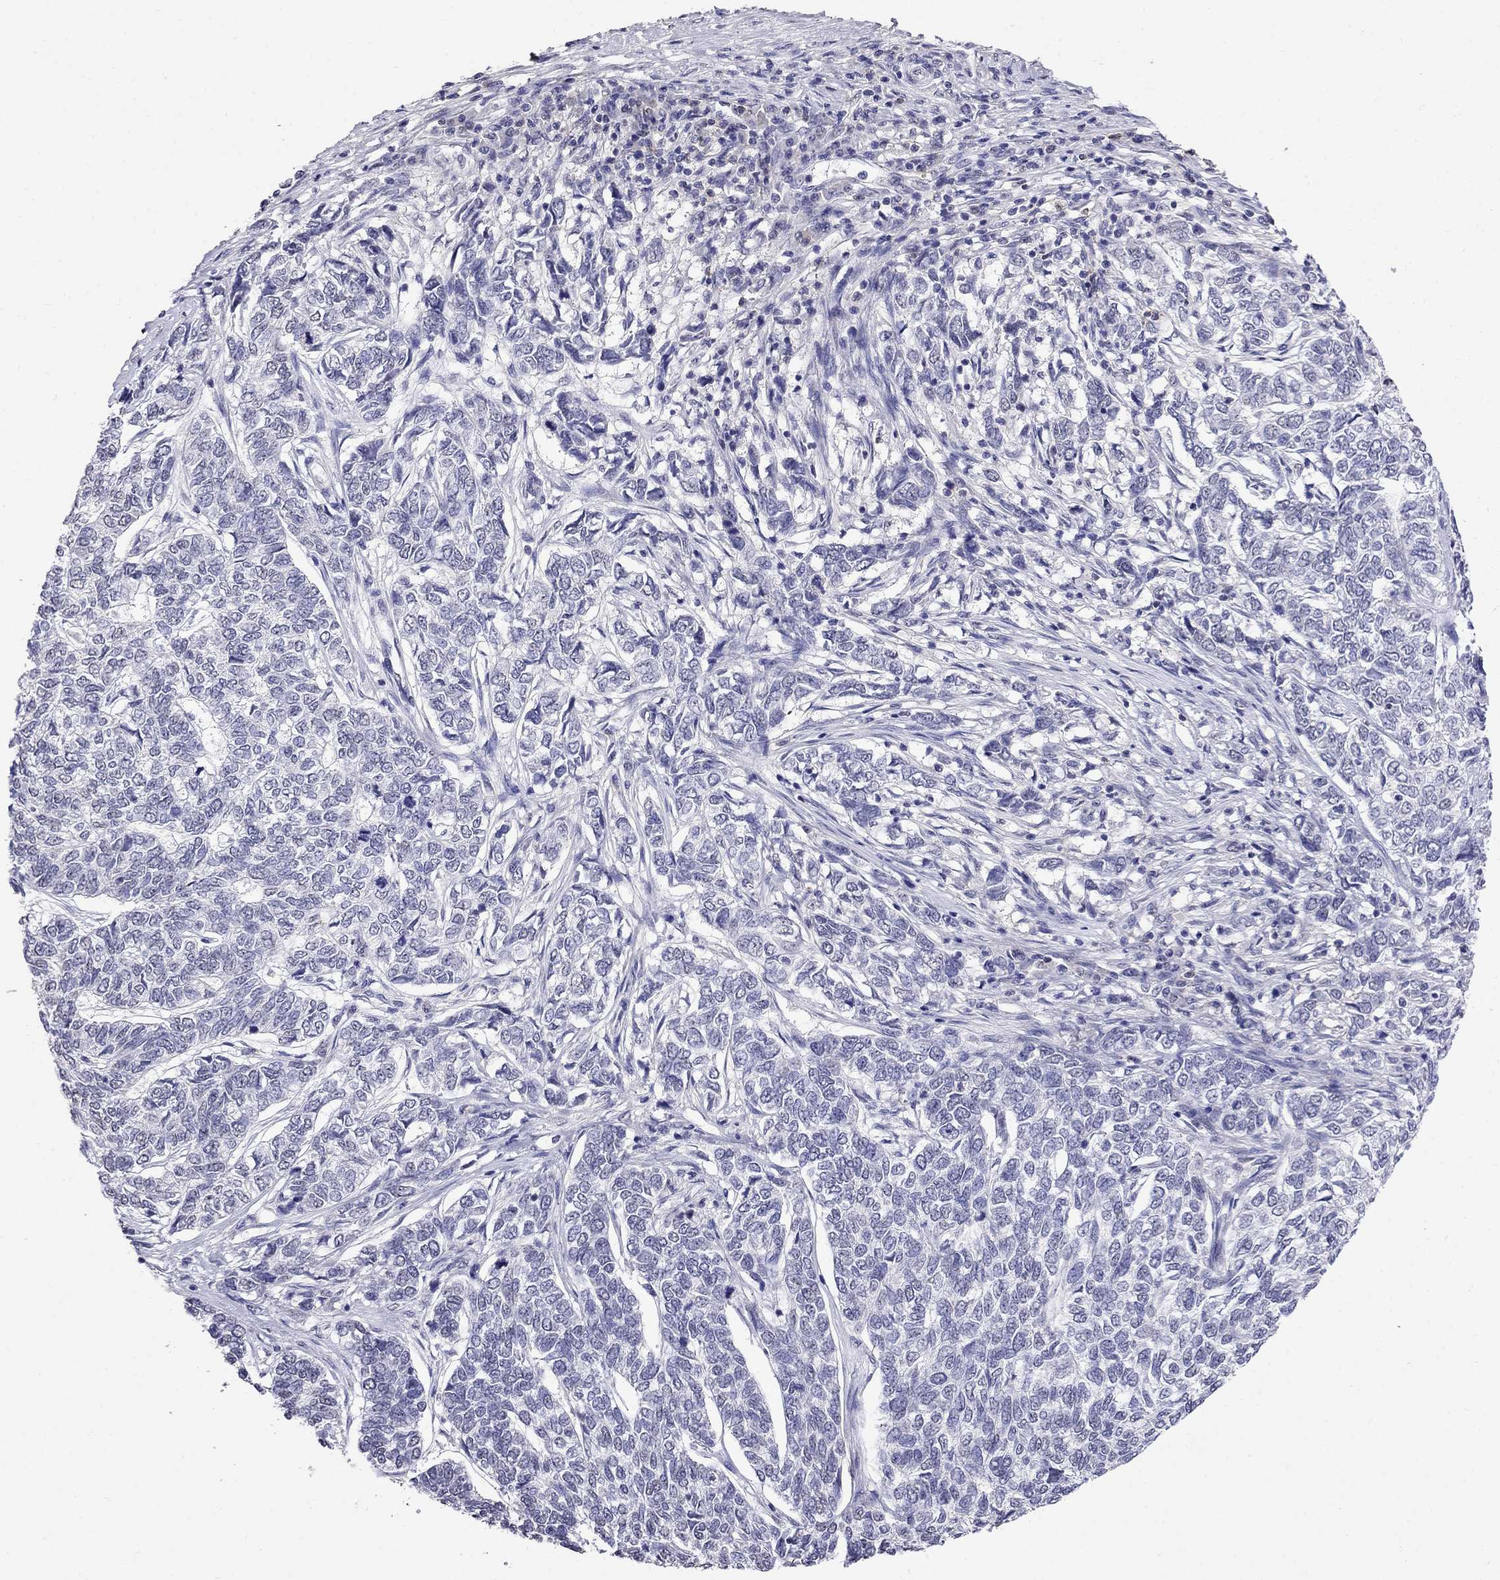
{"staining": {"intensity": "negative", "quantity": "none", "location": "none"}, "tissue": "skin cancer", "cell_type": "Tumor cells", "image_type": "cancer", "snomed": [{"axis": "morphology", "description": "Basal cell carcinoma"}, {"axis": "topography", "description": "Skin"}], "caption": "Skin cancer stained for a protein using immunohistochemistry exhibits no expression tumor cells.", "gene": "CD8B", "patient": {"sex": "female", "age": 65}}